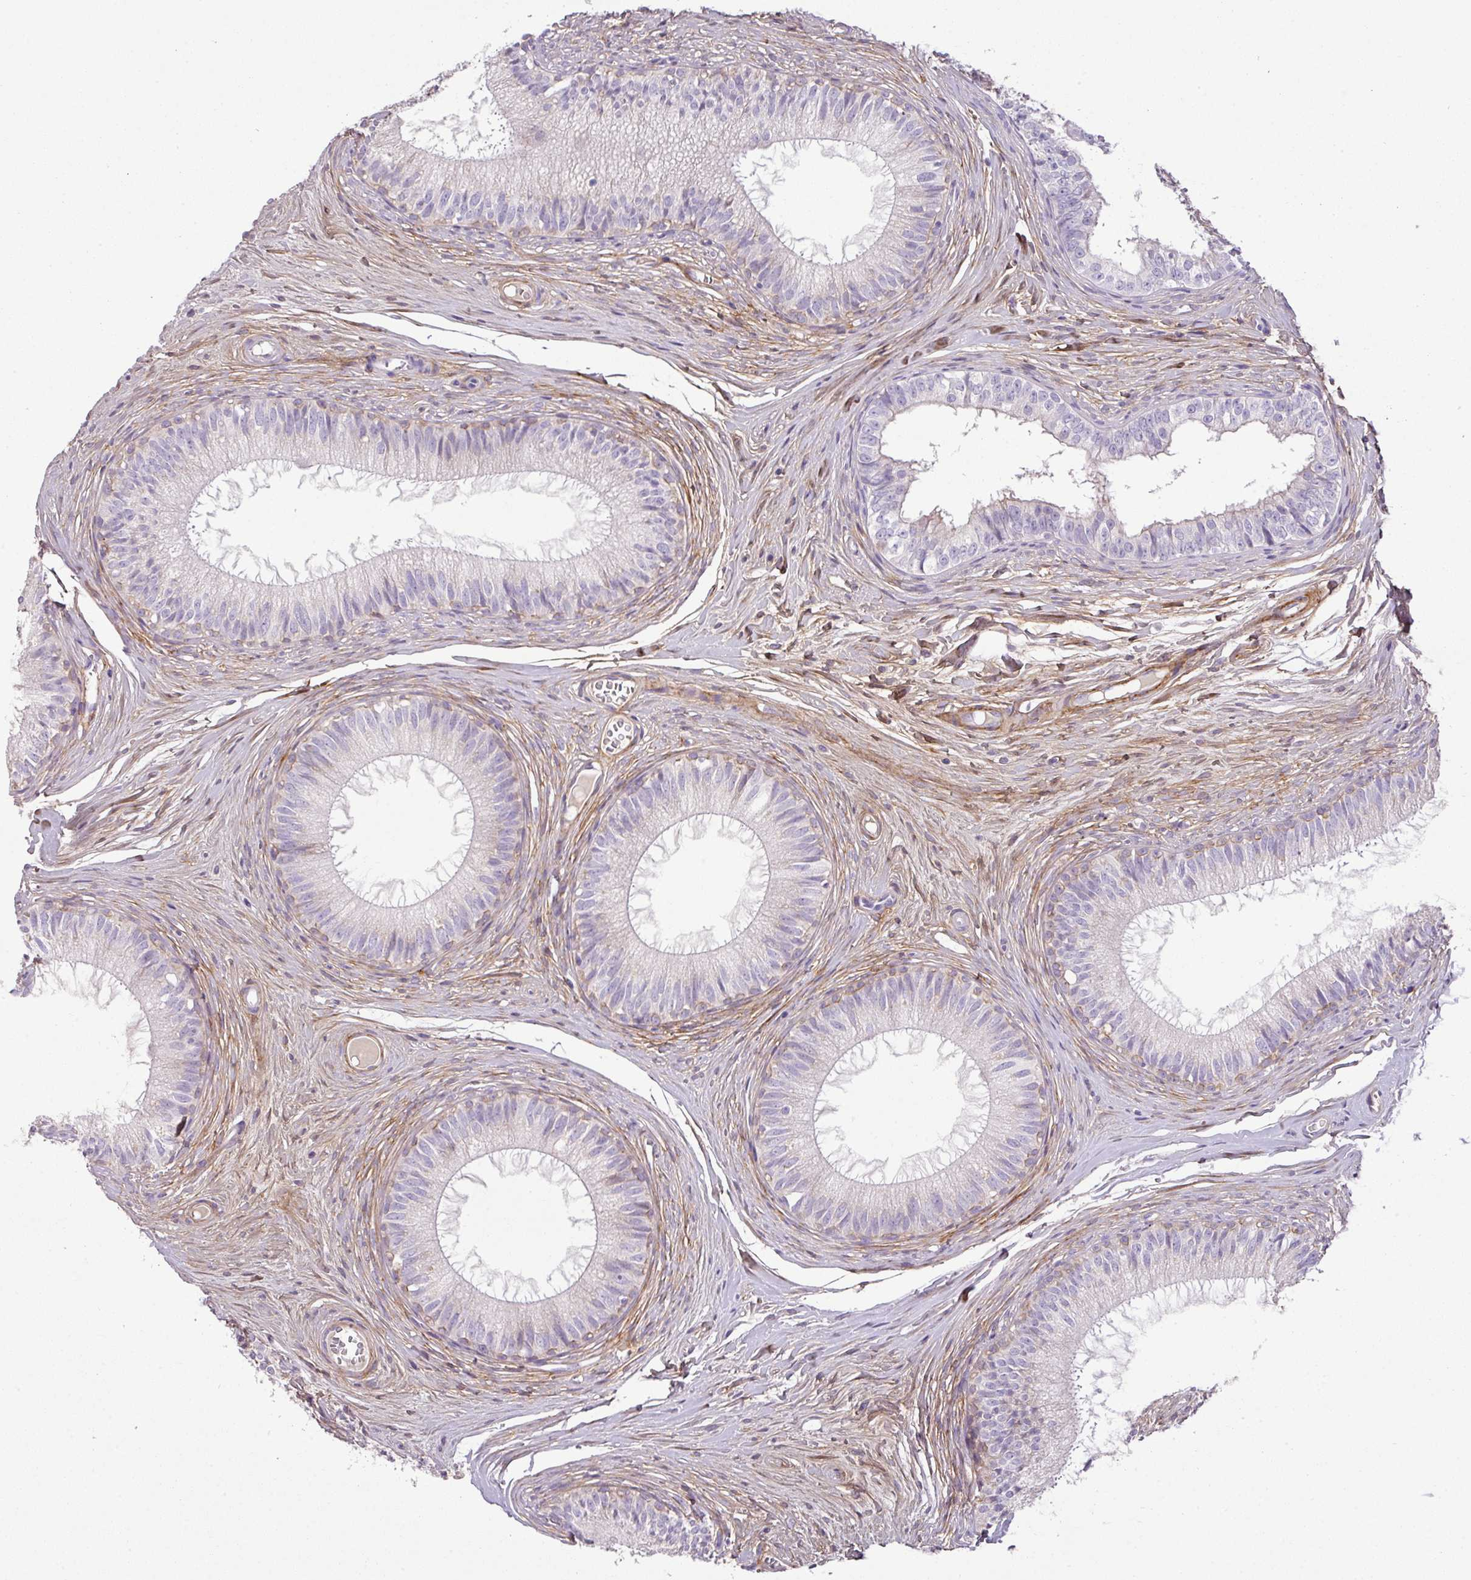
{"staining": {"intensity": "negative", "quantity": "none", "location": "none"}, "tissue": "epididymis", "cell_type": "Glandular cells", "image_type": "normal", "snomed": [{"axis": "morphology", "description": "Normal tissue, NOS"}, {"axis": "topography", "description": "Epididymis"}], "caption": "The immunohistochemistry micrograph has no significant positivity in glandular cells of epididymis. (DAB immunohistochemistry visualized using brightfield microscopy, high magnification).", "gene": "PARD6G", "patient": {"sex": "male", "age": 25}}